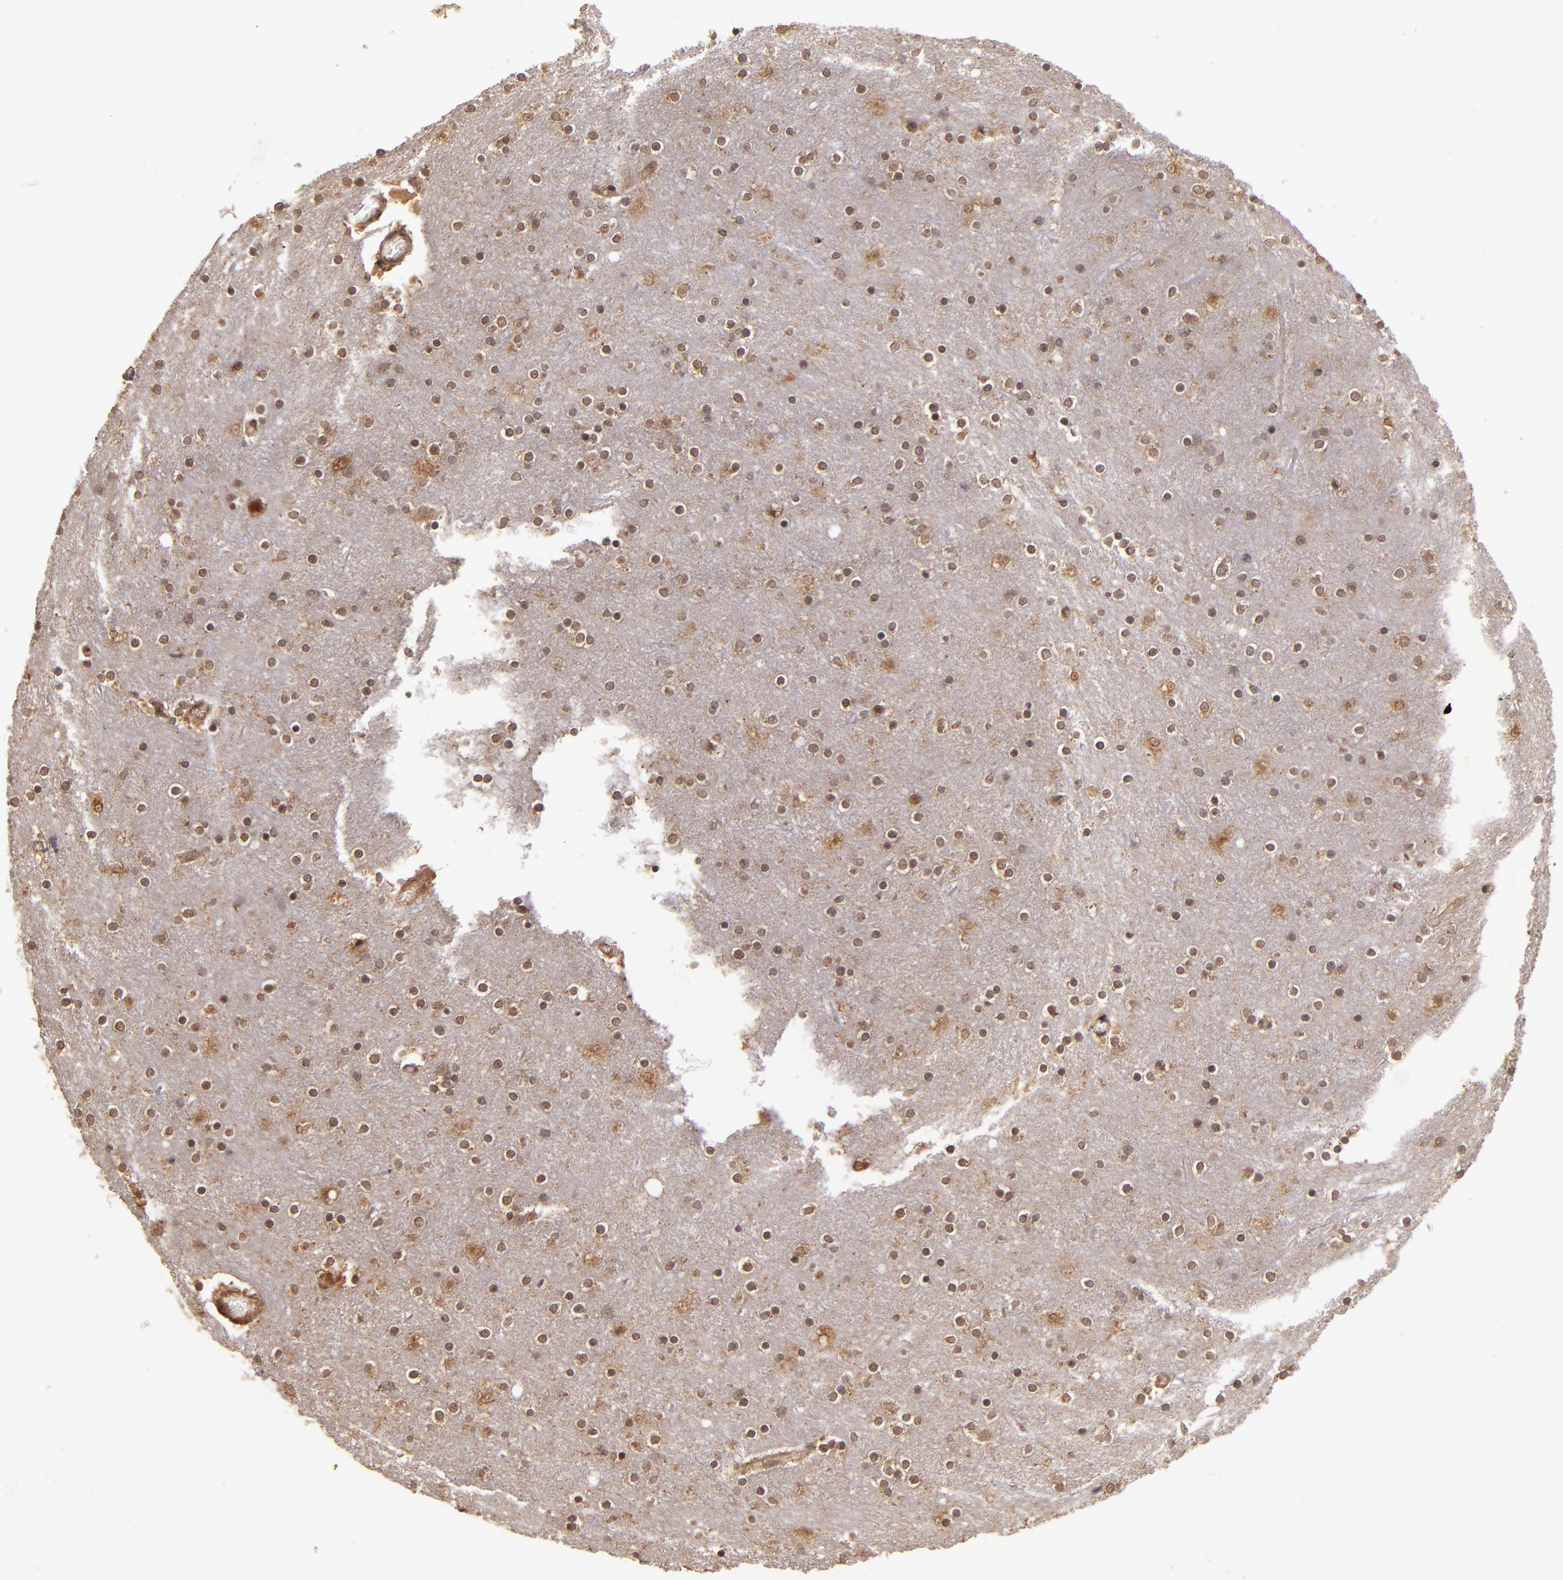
{"staining": {"intensity": "weak", "quantity": "25%-75%", "location": "cytoplasmic/membranous"}, "tissue": "cerebral cortex", "cell_type": "Endothelial cells", "image_type": "normal", "snomed": [{"axis": "morphology", "description": "Normal tissue, NOS"}, {"axis": "topography", "description": "Cerebral cortex"}], "caption": "A brown stain labels weak cytoplasmic/membranous staining of a protein in endothelial cells of benign cerebral cortex. Using DAB (brown) and hematoxylin (blue) stains, captured at high magnification using brightfield microscopy.", "gene": "RIOK3", "patient": {"sex": "female", "age": 54}}